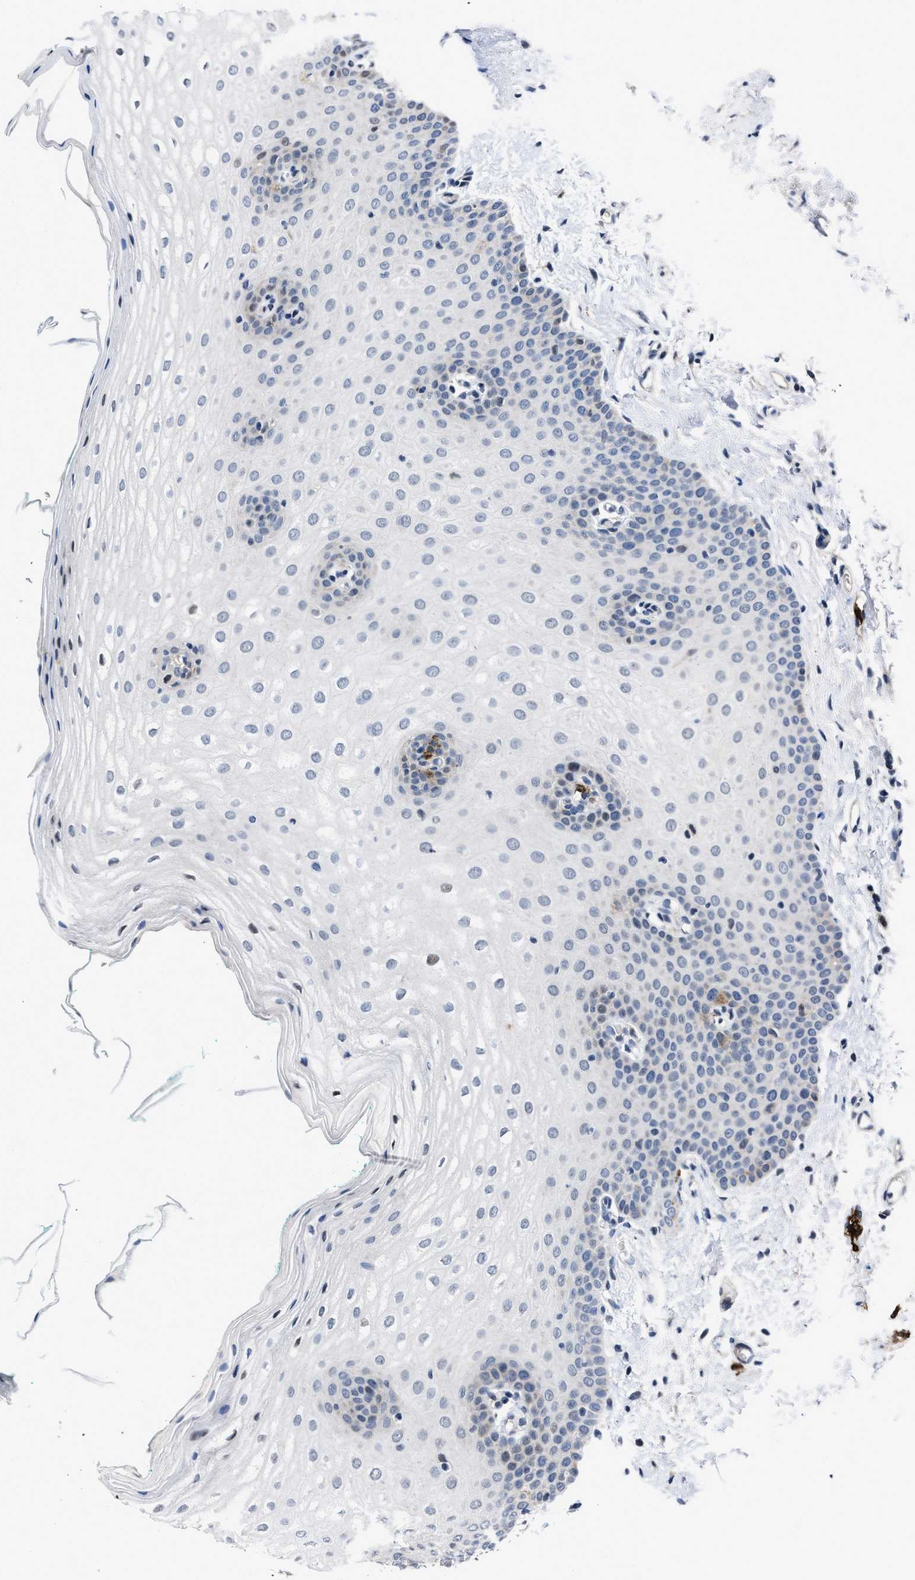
{"staining": {"intensity": "moderate", "quantity": "<25%", "location": "cytoplasmic/membranous,nuclear"}, "tissue": "oral mucosa", "cell_type": "Squamous epithelial cells", "image_type": "normal", "snomed": [{"axis": "morphology", "description": "Normal tissue, NOS"}, {"axis": "topography", "description": "Skin"}, {"axis": "topography", "description": "Oral tissue"}], "caption": "Moderate cytoplasmic/membranous,nuclear positivity for a protein is identified in about <25% of squamous epithelial cells of normal oral mucosa using IHC.", "gene": "MARCKSL1", "patient": {"sex": "male", "age": 84}}